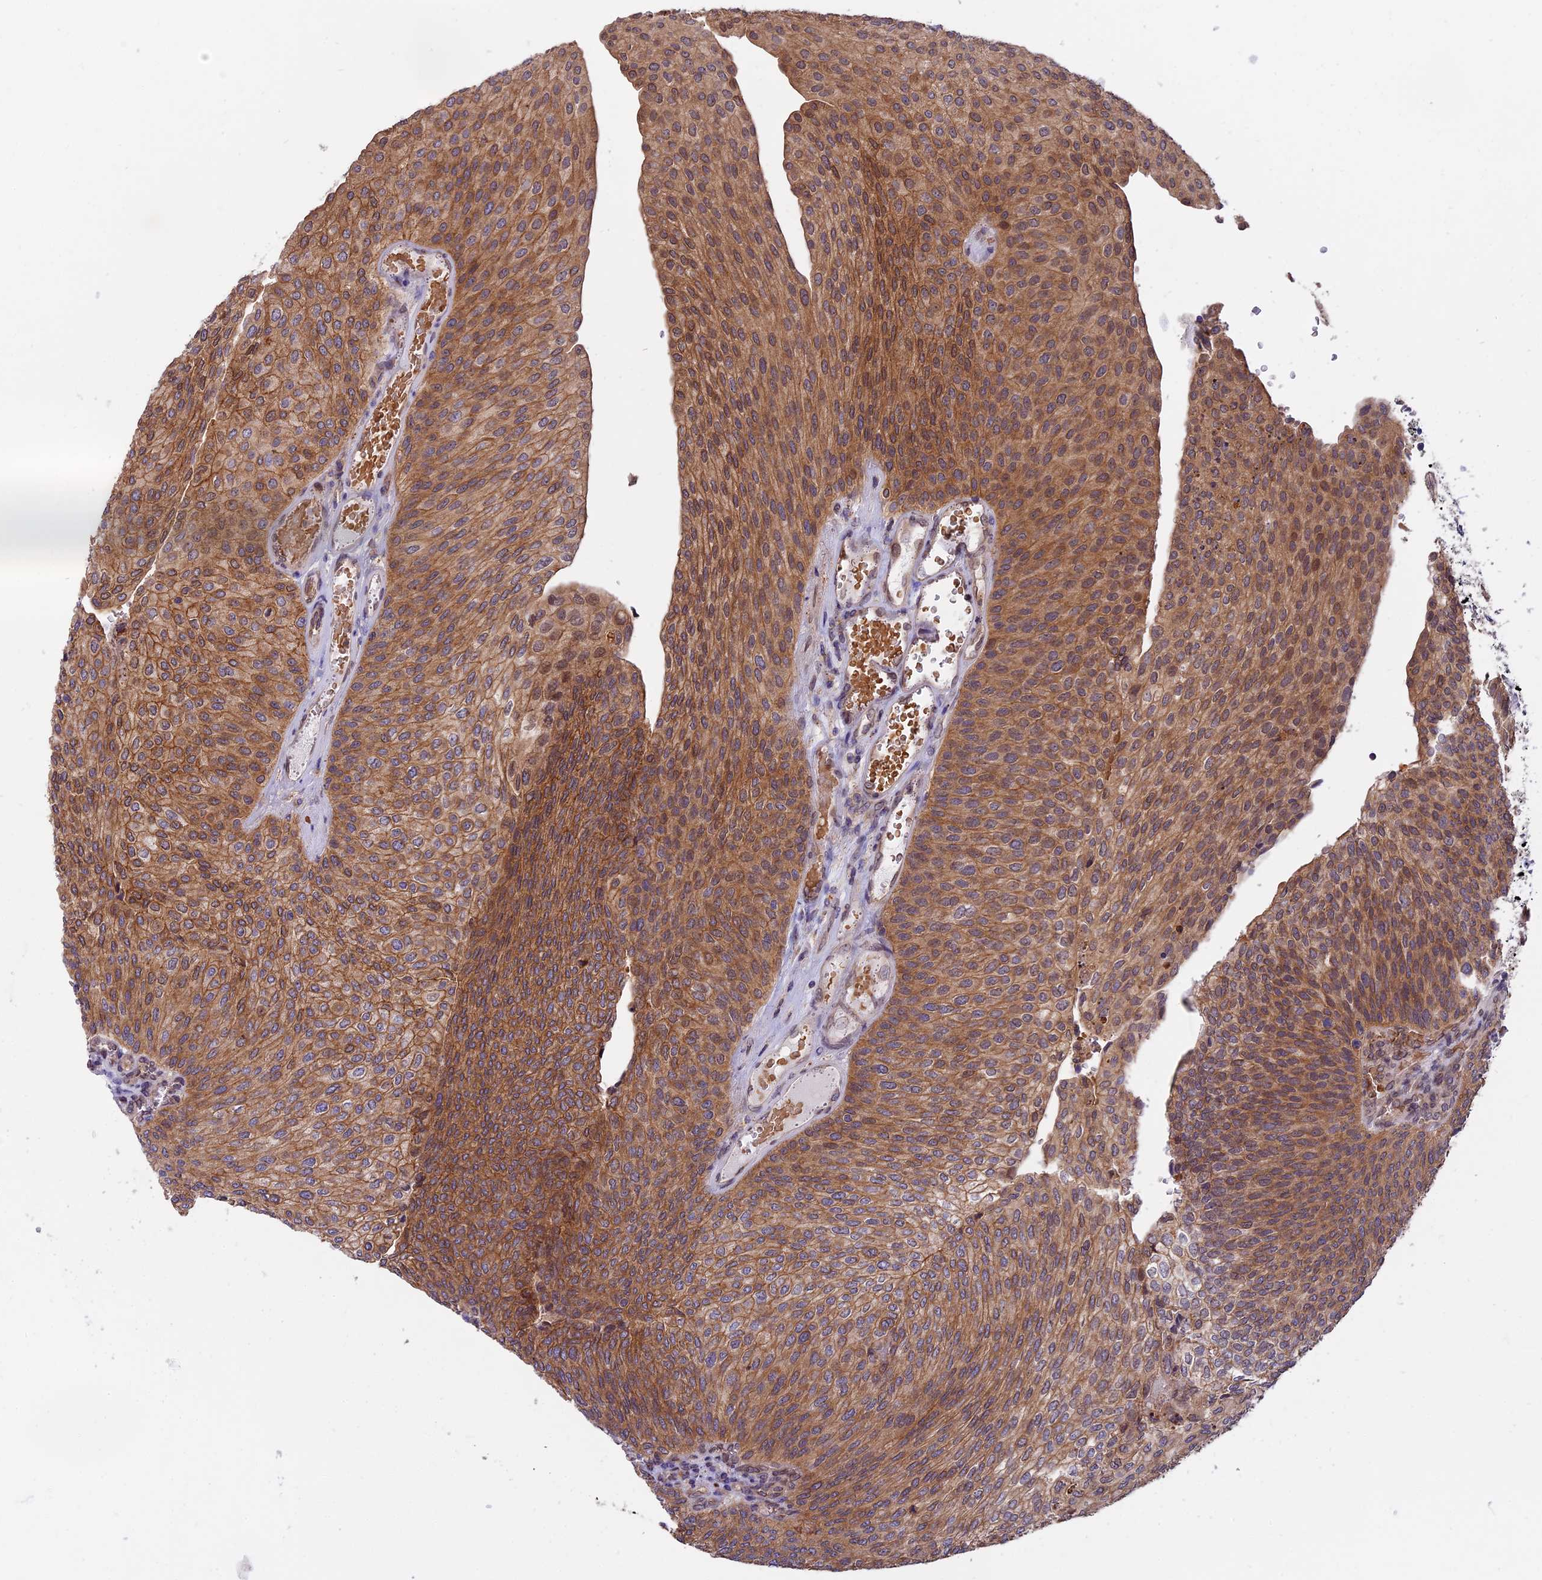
{"staining": {"intensity": "moderate", "quantity": ">75%", "location": "cytoplasmic/membranous"}, "tissue": "urothelial cancer", "cell_type": "Tumor cells", "image_type": "cancer", "snomed": [{"axis": "morphology", "description": "Urothelial carcinoma, High grade"}, {"axis": "topography", "description": "Urinary bladder"}], "caption": "Immunohistochemistry (IHC) micrograph of neoplastic tissue: human urothelial carcinoma (high-grade) stained using IHC shows medium levels of moderate protein expression localized specifically in the cytoplasmic/membranous of tumor cells, appearing as a cytoplasmic/membranous brown color.", "gene": "CHMP2A", "patient": {"sex": "female", "age": 79}}